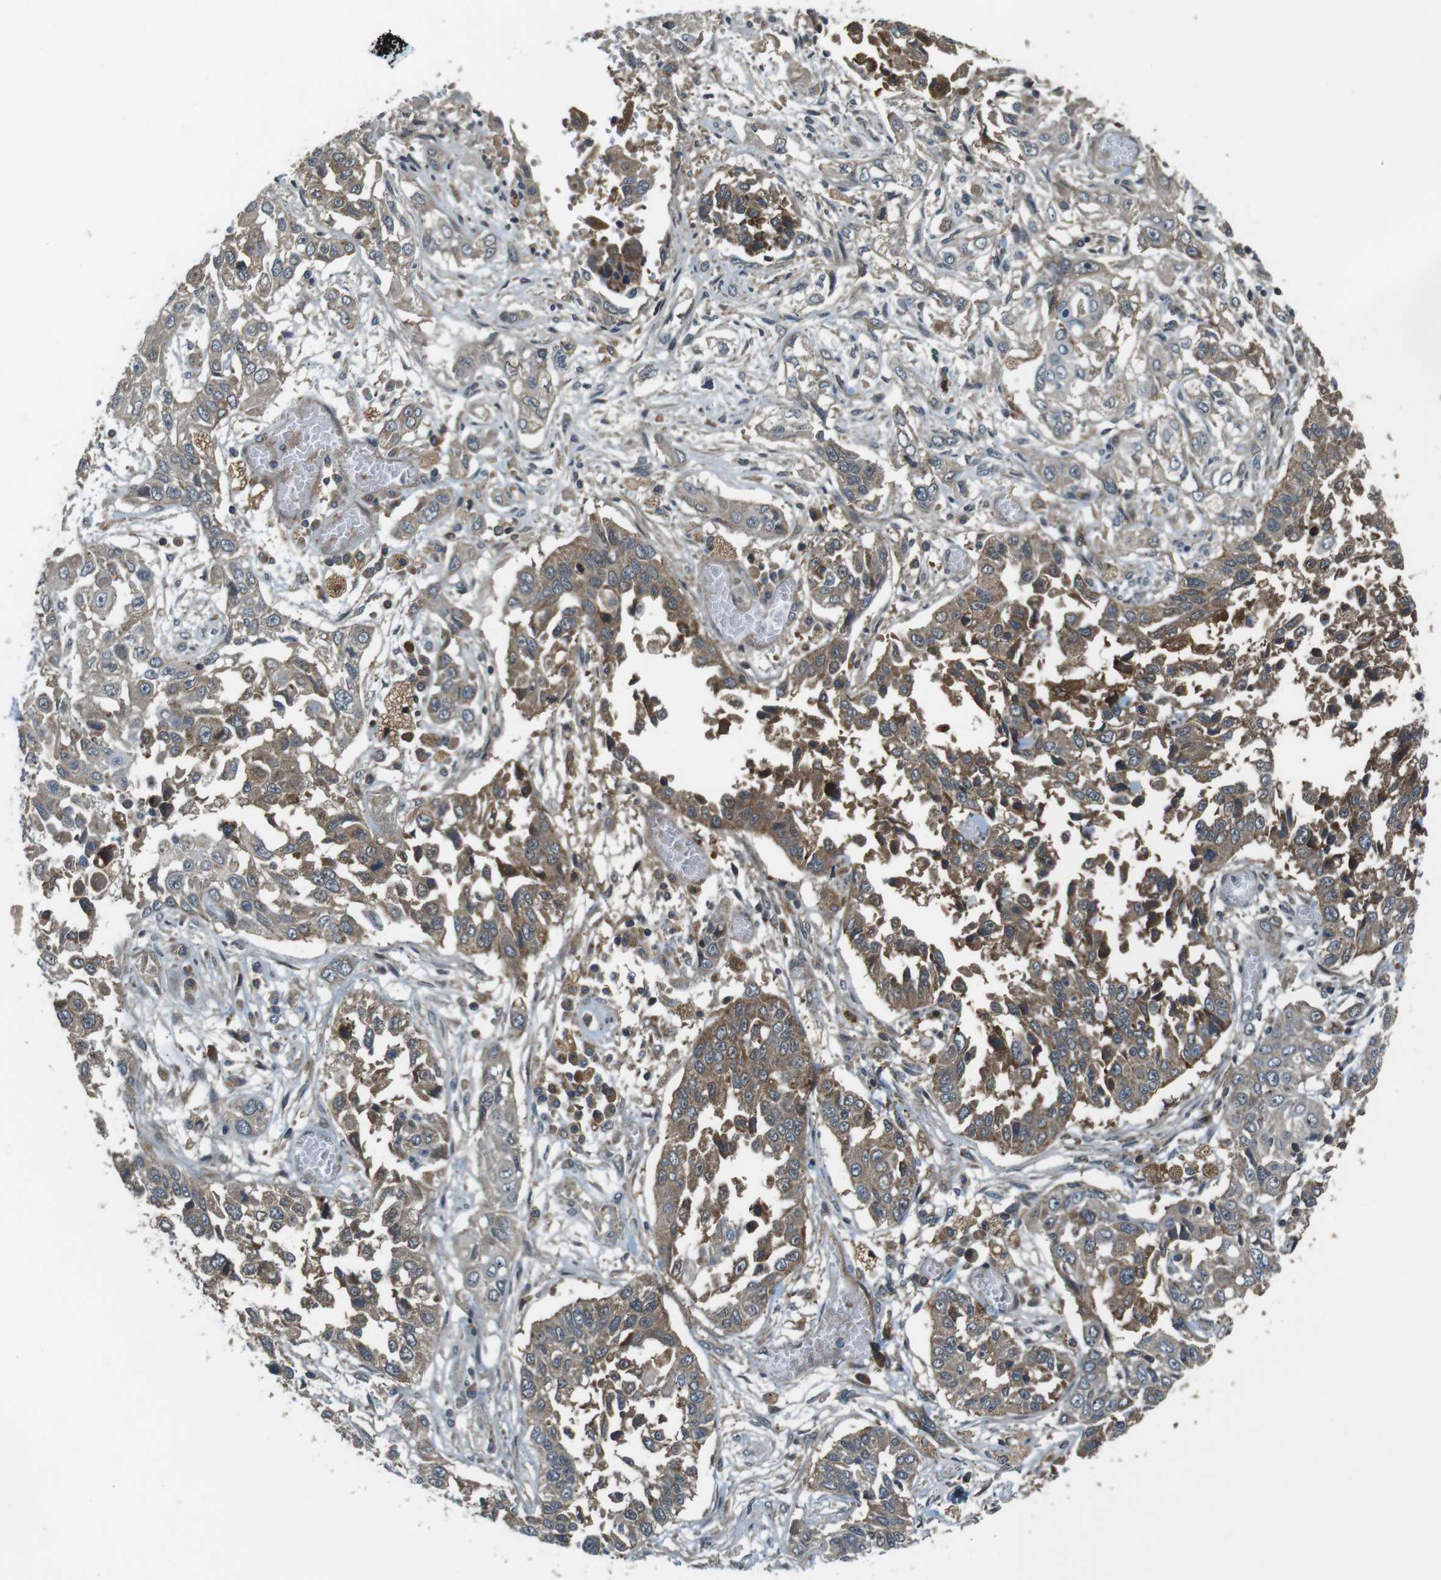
{"staining": {"intensity": "moderate", "quantity": "25%-75%", "location": "cytoplasmic/membranous"}, "tissue": "lung cancer", "cell_type": "Tumor cells", "image_type": "cancer", "snomed": [{"axis": "morphology", "description": "Squamous cell carcinoma, NOS"}, {"axis": "topography", "description": "Lung"}], "caption": "This image shows lung cancer stained with immunohistochemistry (IHC) to label a protein in brown. The cytoplasmic/membranous of tumor cells show moderate positivity for the protein. Nuclei are counter-stained blue.", "gene": "IFFO2", "patient": {"sex": "male", "age": 71}}